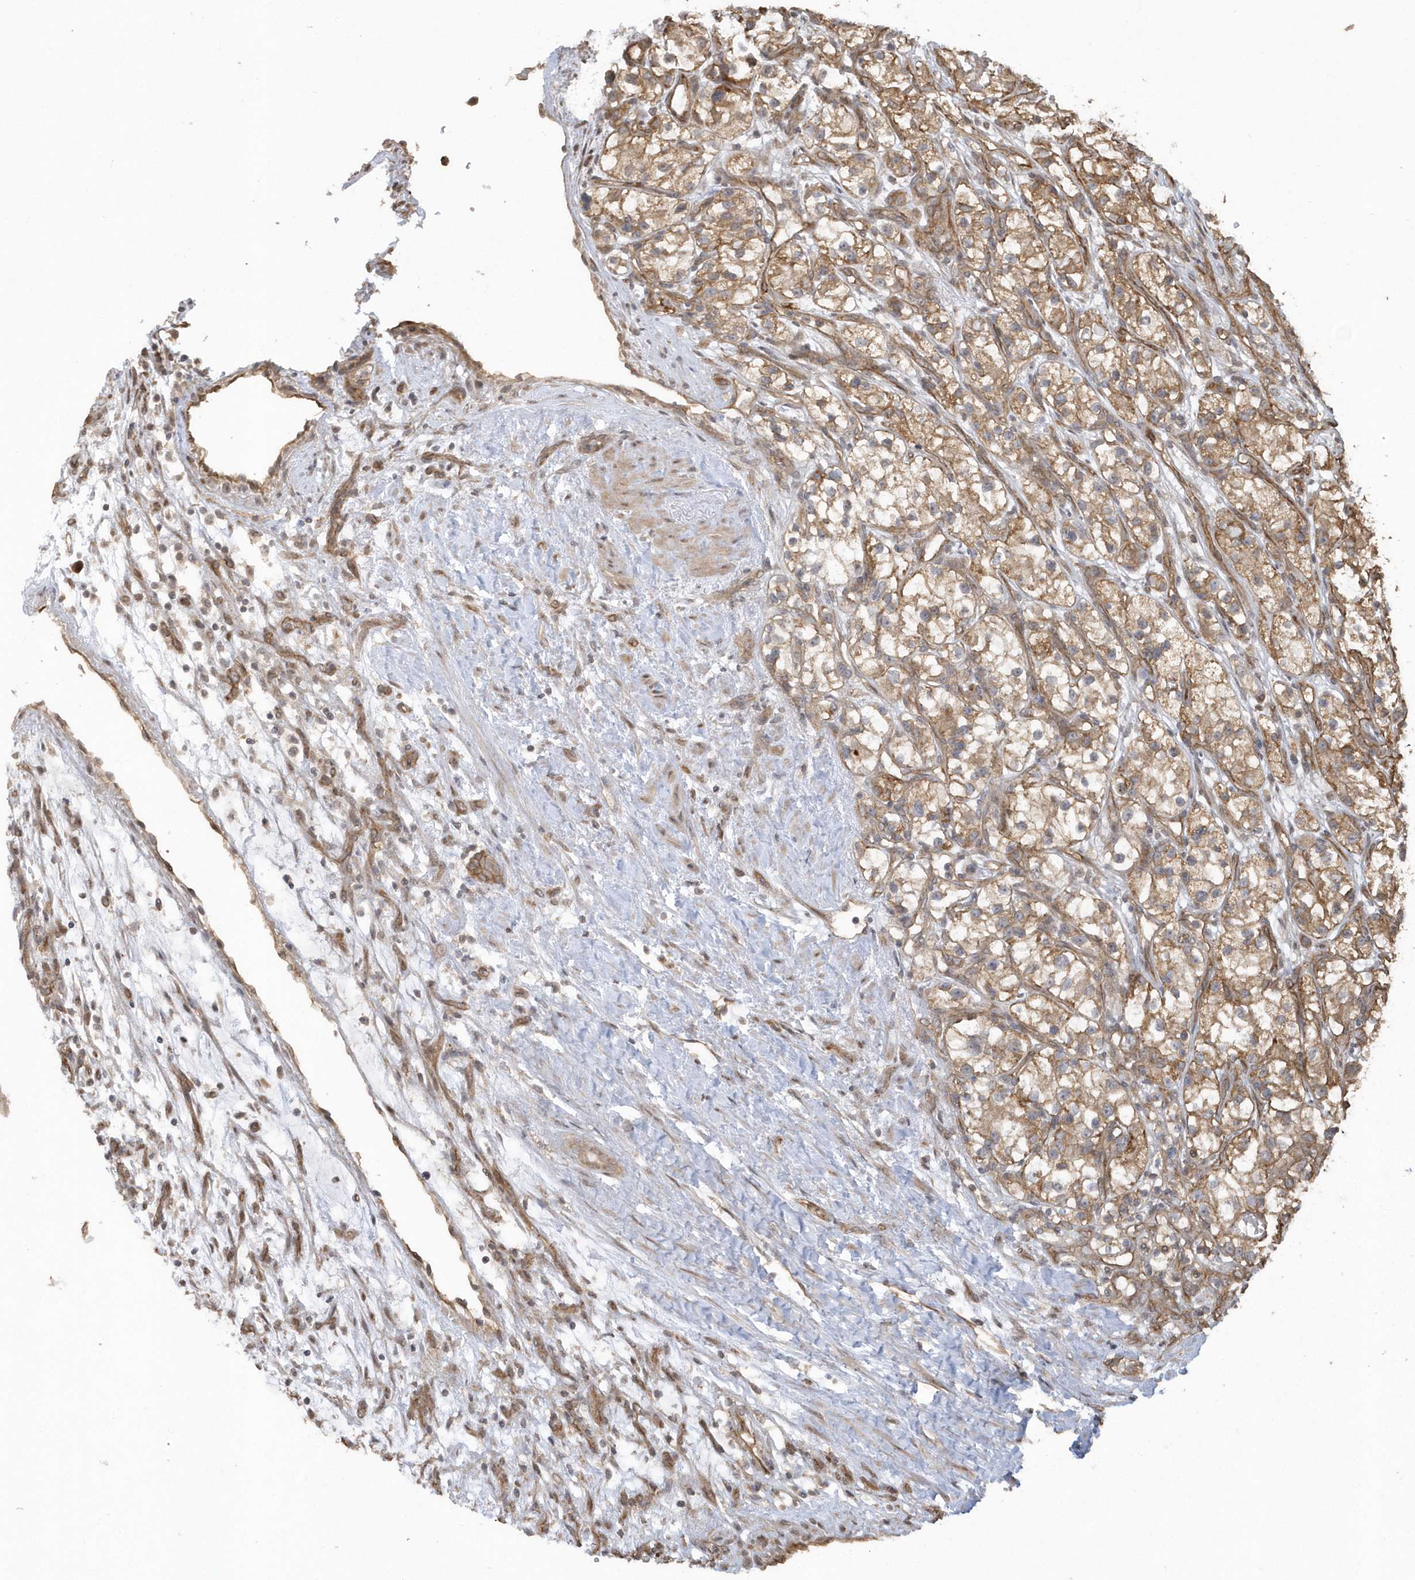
{"staining": {"intensity": "moderate", "quantity": ">75%", "location": "cytoplasmic/membranous"}, "tissue": "renal cancer", "cell_type": "Tumor cells", "image_type": "cancer", "snomed": [{"axis": "morphology", "description": "Adenocarcinoma, NOS"}, {"axis": "topography", "description": "Kidney"}], "caption": "The histopathology image shows staining of renal cancer, revealing moderate cytoplasmic/membranous protein positivity (brown color) within tumor cells.", "gene": "HERPUD1", "patient": {"sex": "female", "age": 57}}